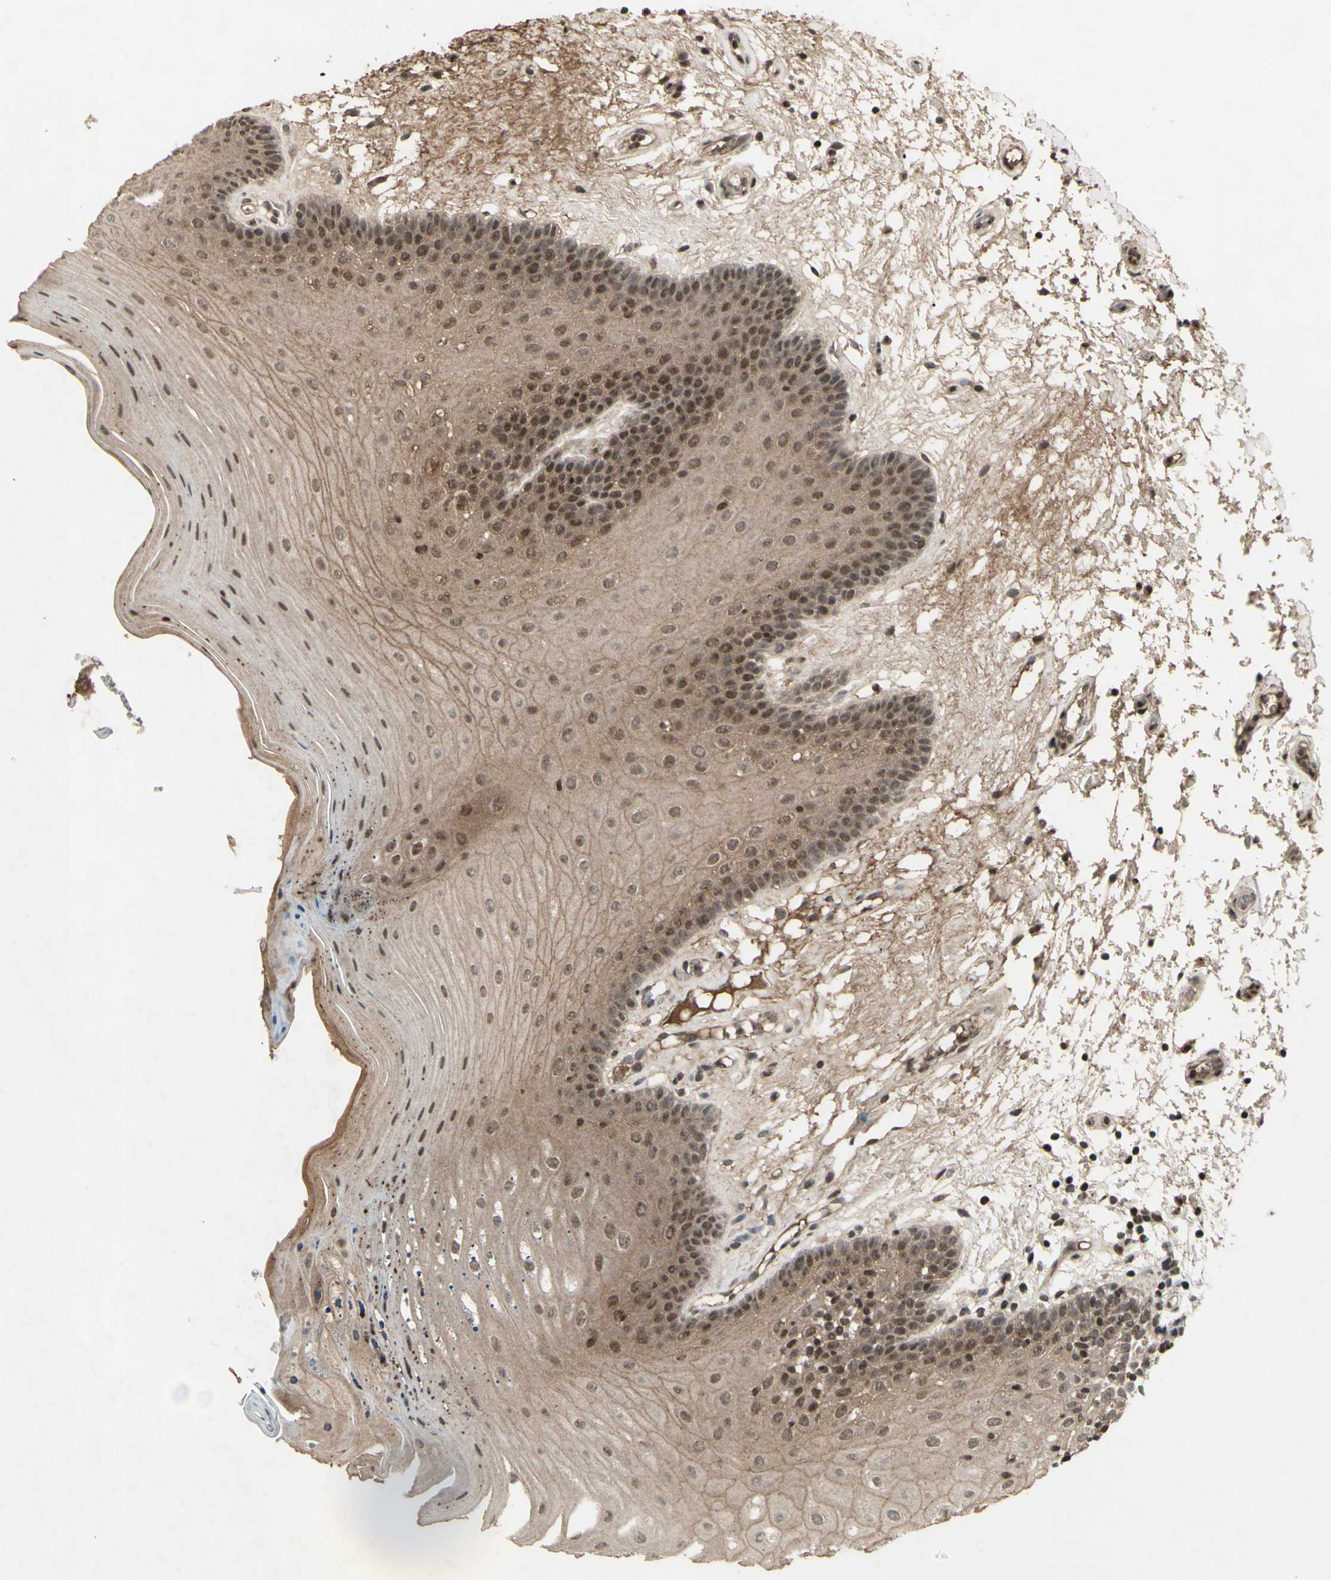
{"staining": {"intensity": "moderate", "quantity": ">75%", "location": "cytoplasmic/membranous,nuclear"}, "tissue": "oral mucosa", "cell_type": "Squamous epithelial cells", "image_type": "normal", "snomed": [{"axis": "morphology", "description": "Normal tissue, NOS"}, {"axis": "morphology", "description": "Squamous cell carcinoma, NOS"}, {"axis": "topography", "description": "Skeletal muscle"}, {"axis": "topography", "description": "Oral tissue"}, {"axis": "topography", "description": "Head-Neck"}], "caption": "Moderate cytoplasmic/membranous,nuclear staining is seen in about >75% of squamous epithelial cells in unremarkable oral mucosa.", "gene": "SNW1", "patient": {"sex": "male", "age": 71}}